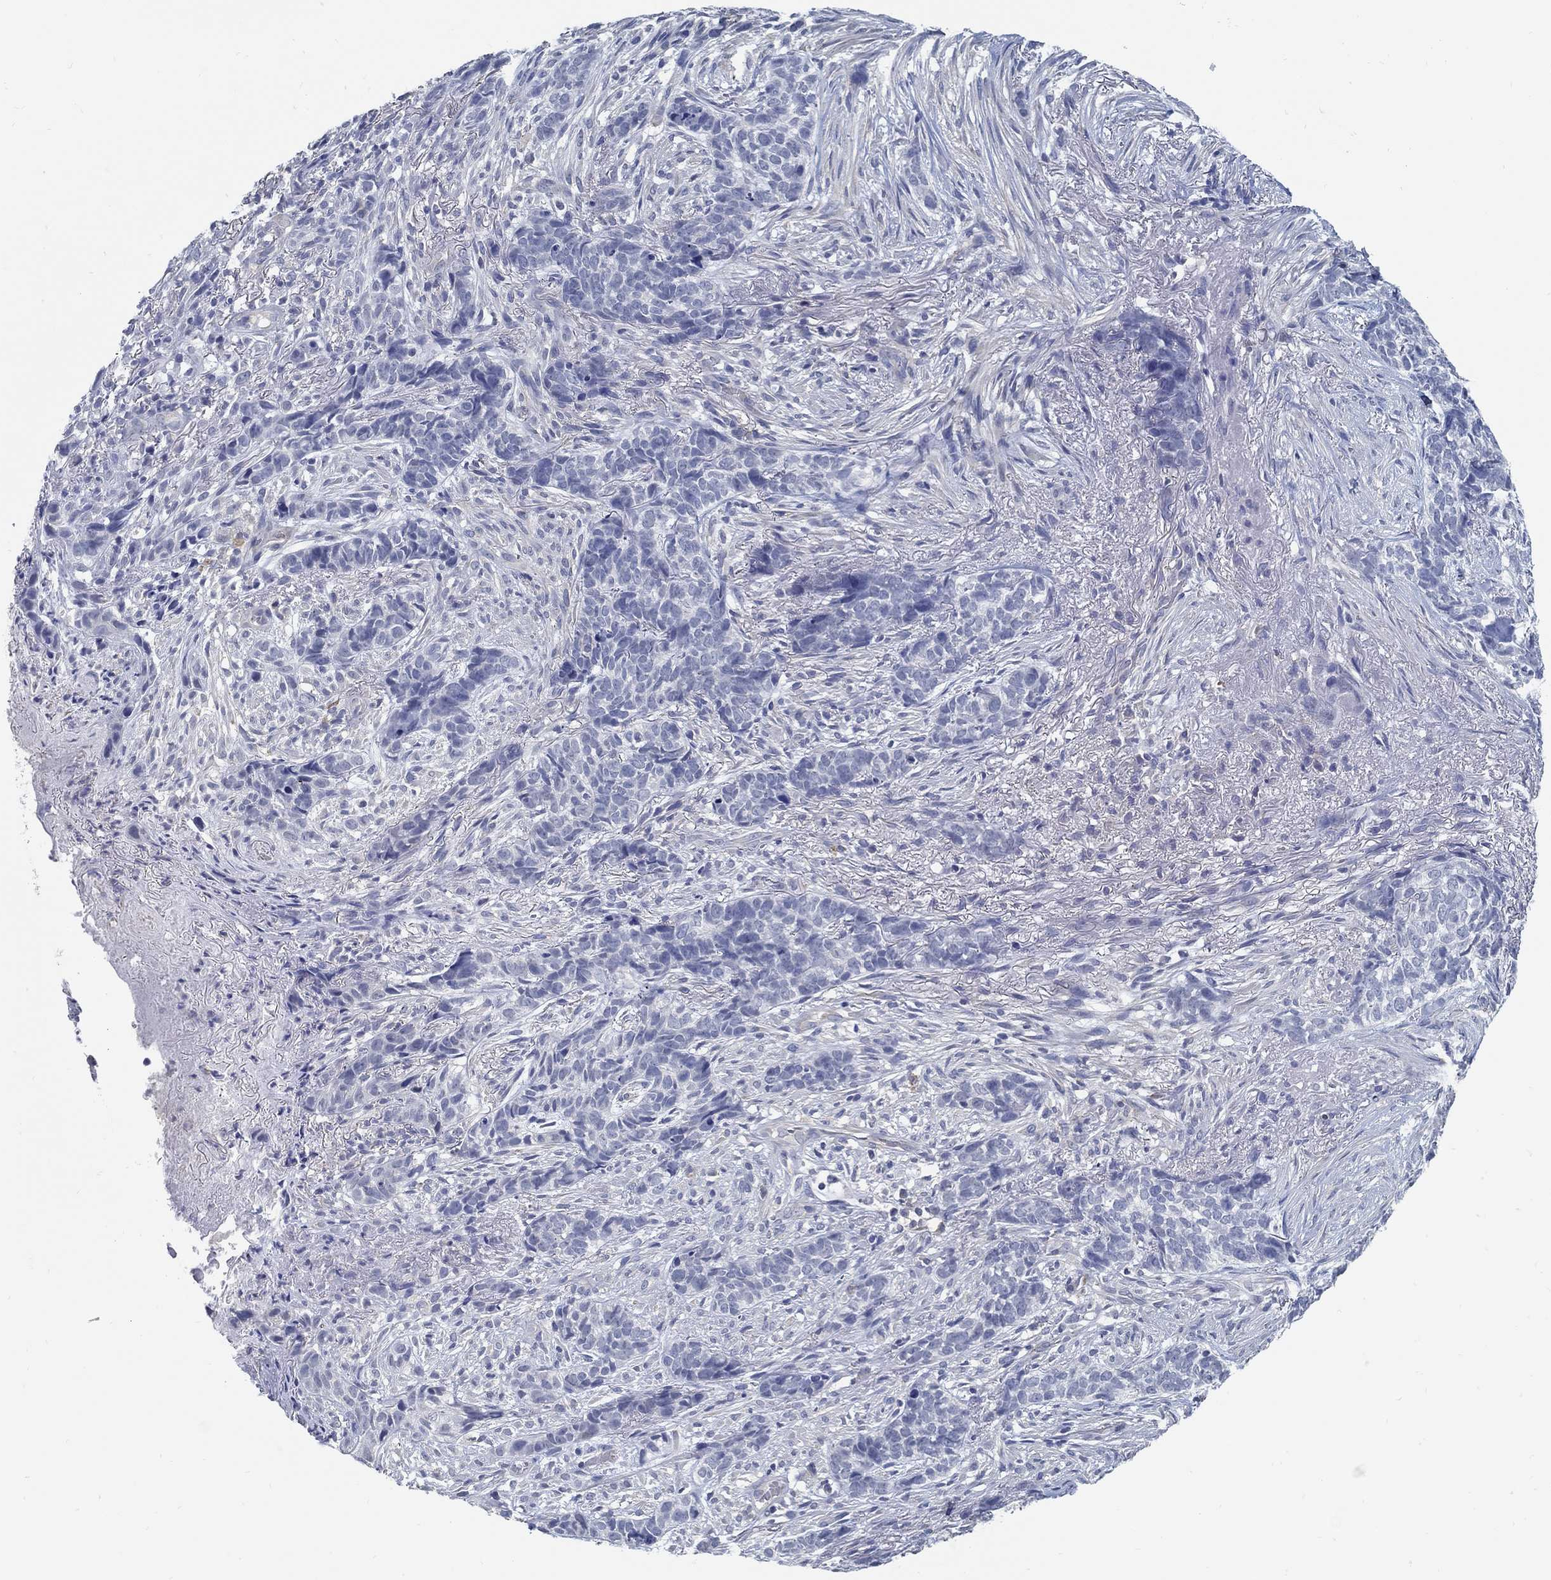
{"staining": {"intensity": "negative", "quantity": "none", "location": "none"}, "tissue": "skin cancer", "cell_type": "Tumor cells", "image_type": "cancer", "snomed": [{"axis": "morphology", "description": "Basal cell carcinoma"}, {"axis": "topography", "description": "Skin"}], "caption": "Immunohistochemistry photomicrograph of human skin cancer (basal cell carcinoma) stained for a protein (brown), which exhibits no staining in tumor cells. The staining was performed using DAB to visualize the protein expression in brown, while the nuclei were stained in blue with hematoxylin (Magnification: 20x).", "gene": "PCDH11X", "patient": {"sex": "female", "age": 69}}